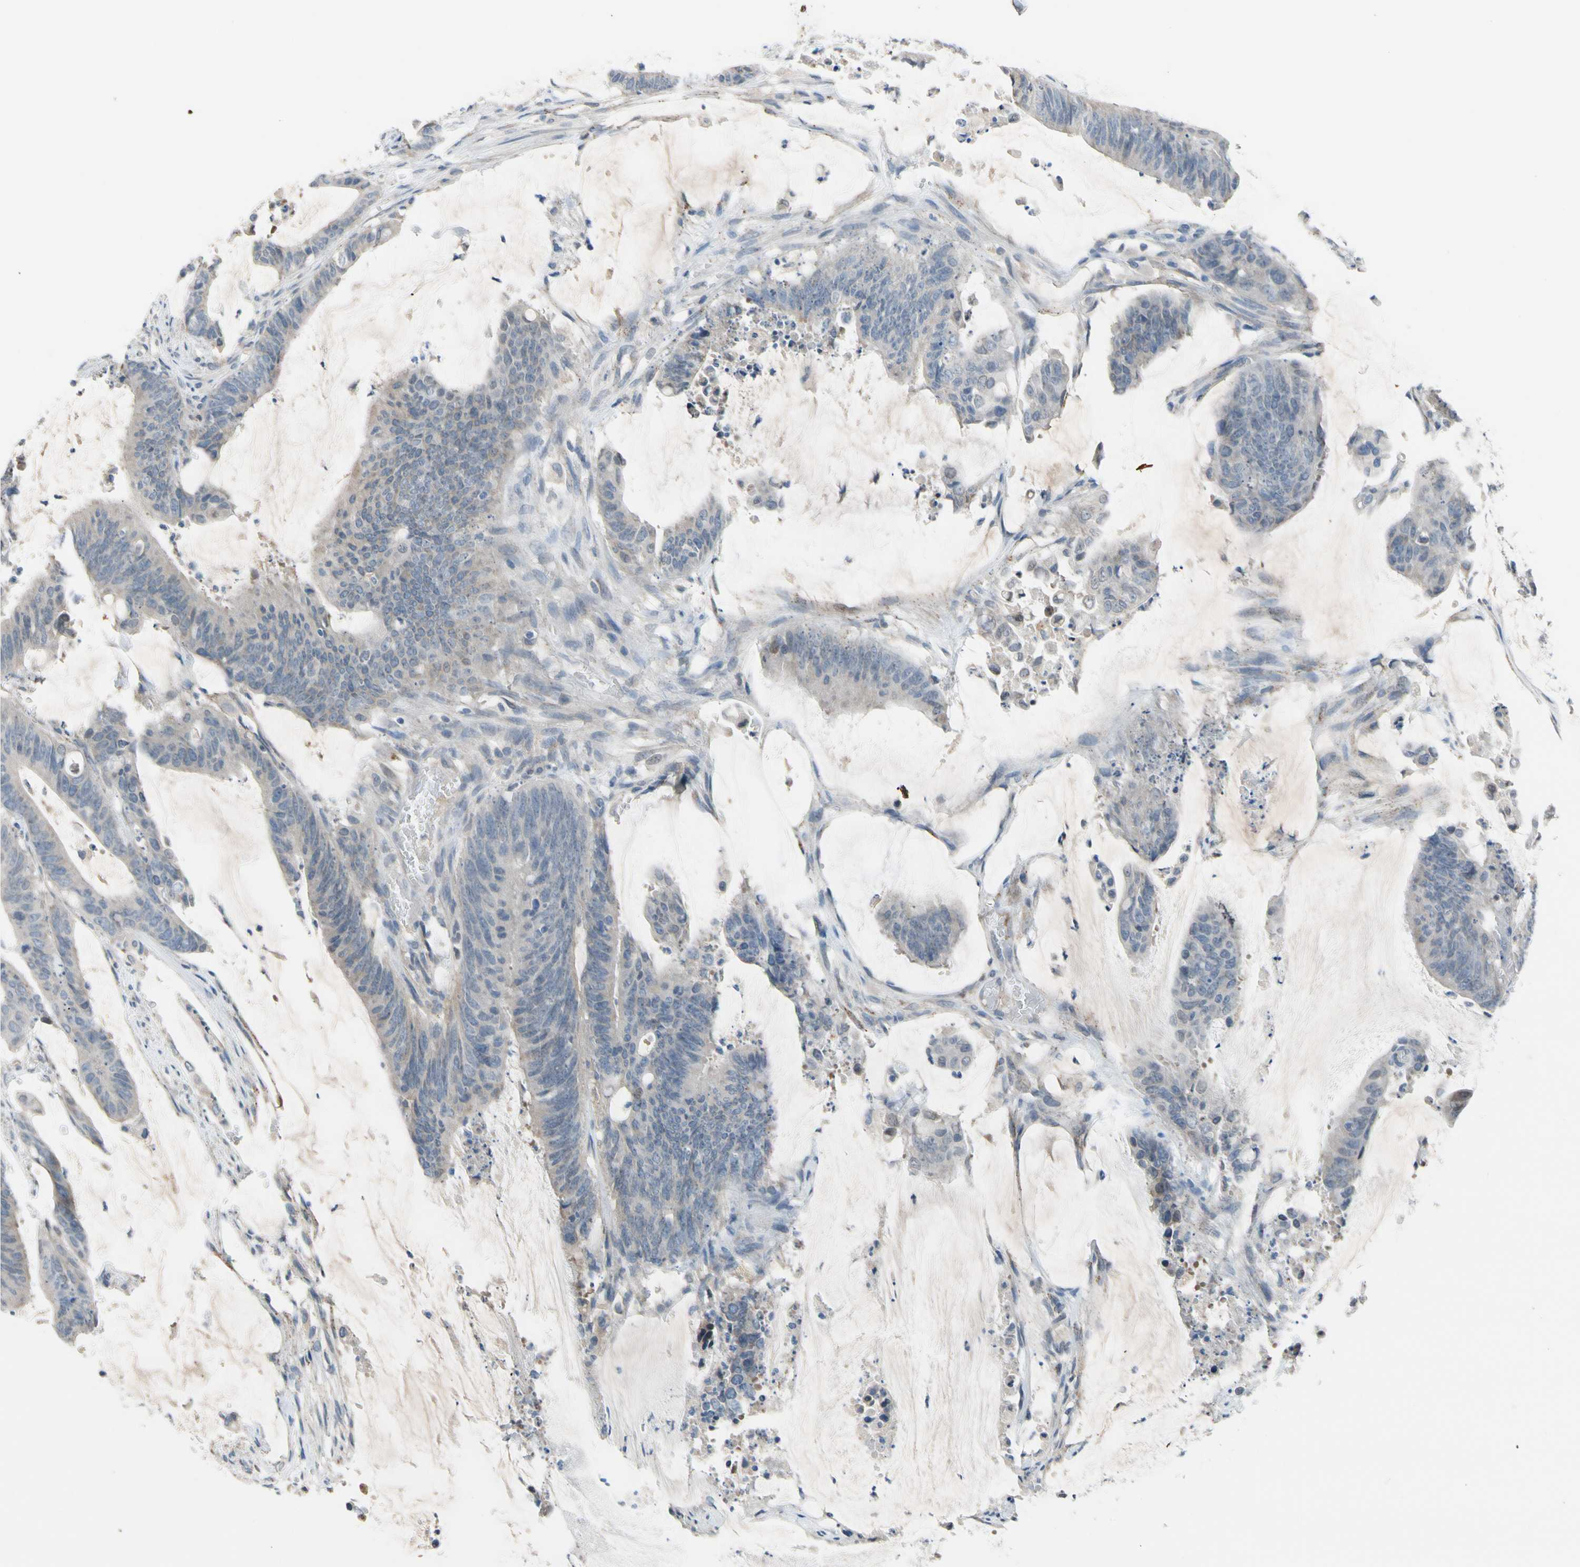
{"staining": {"intensity": "negative", "quantity": "none", "location": "none"}, "tissue": "colorectal cancer", "cell_type": "Tumor cells", "image_type": "cancer", "snomed": [{"axis": "morphology", "description": "Adenocarcinoma, NOS"}, {"axis": "topography", "description": "Rectum"}], "caption": "Immunohistochemistry (IHC) histopathology image of colorectal cancer stained for a protein (brown), which demonstrates no expression in tumor cells.", "gene": "CNDP1", "patient": {"sex": "female", "age": 66}}